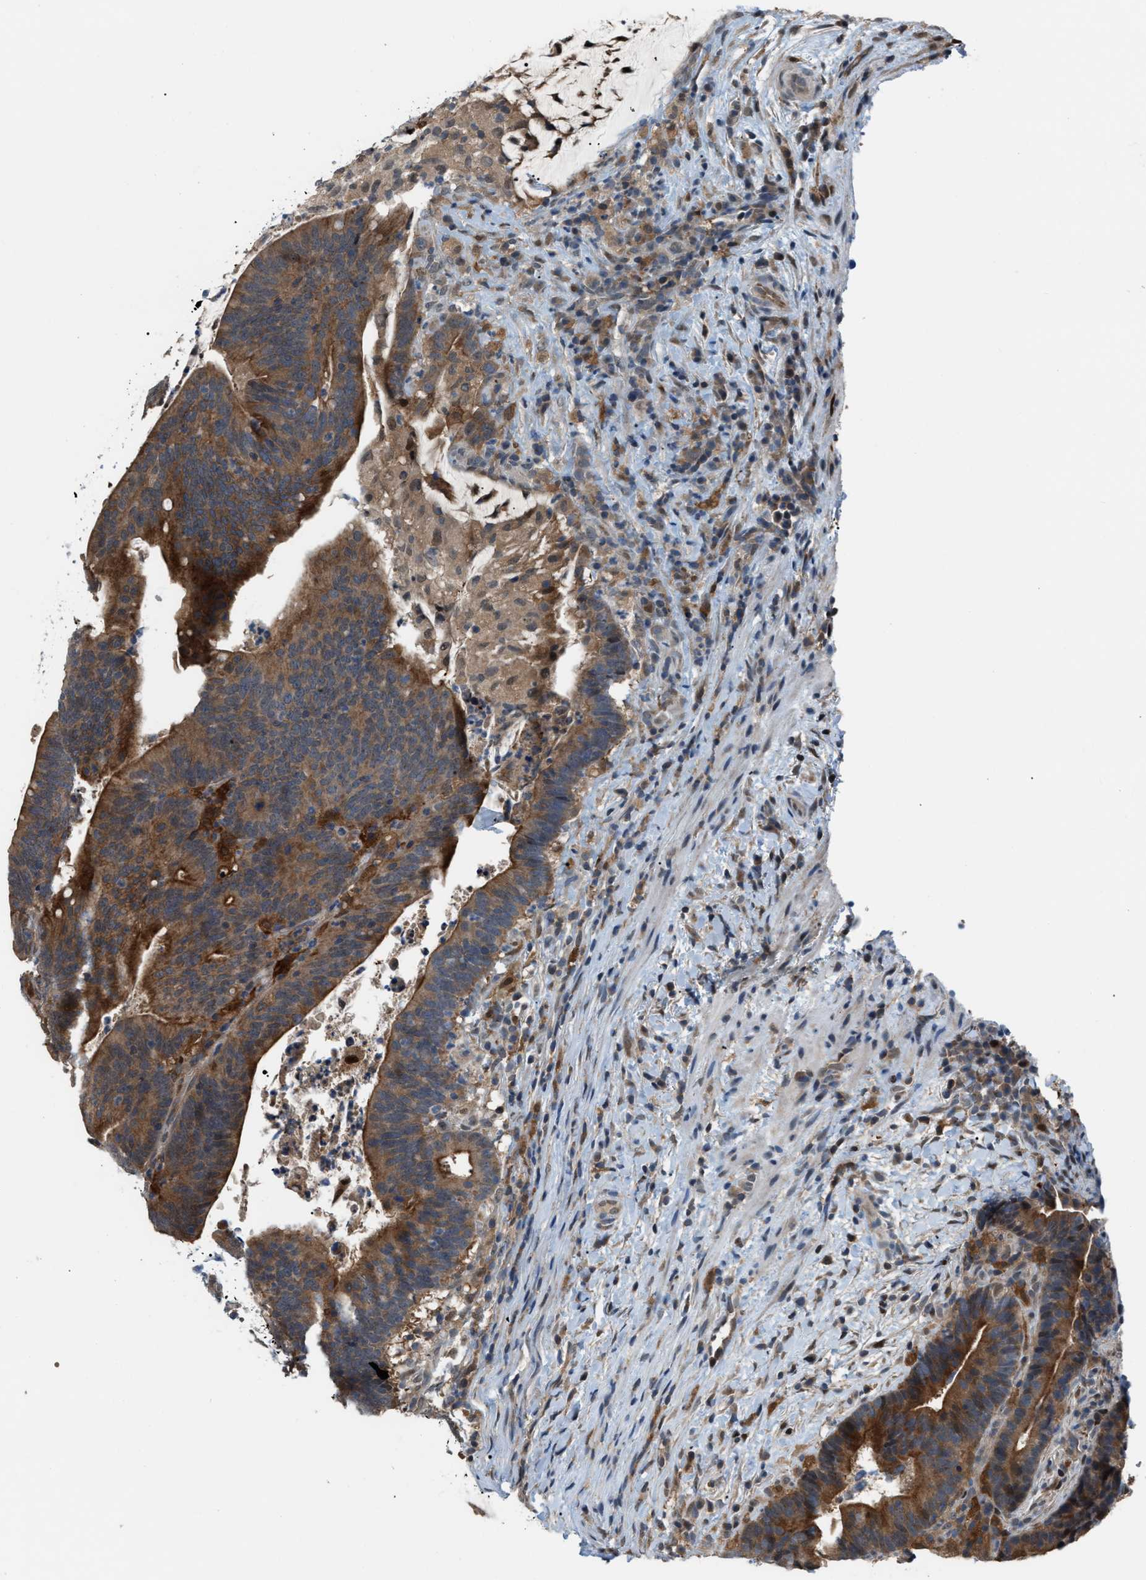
{"staining": {"intensity": "strong", "quantity": ">75%", "location": "cytoplasmic/membranous"}, "tissue": "colorectal cancer", "cell_type": "Tumor cells", "image_type": "cancer", "snomed": [{"axis": "morphology", "description": "Adenocarcinoma, NOS"}, {"axis": "topography", "description": "Colon"}], "caption": "DAB (3,3'-diaminobenzidine) immunohistochemical staining of colorectal cancer displays strong cytoplasmic/membranous protein expression in approximately >75% of tumor cells.", "gene": "RFFL", "patient": {"sex": "female", "age": 66}}